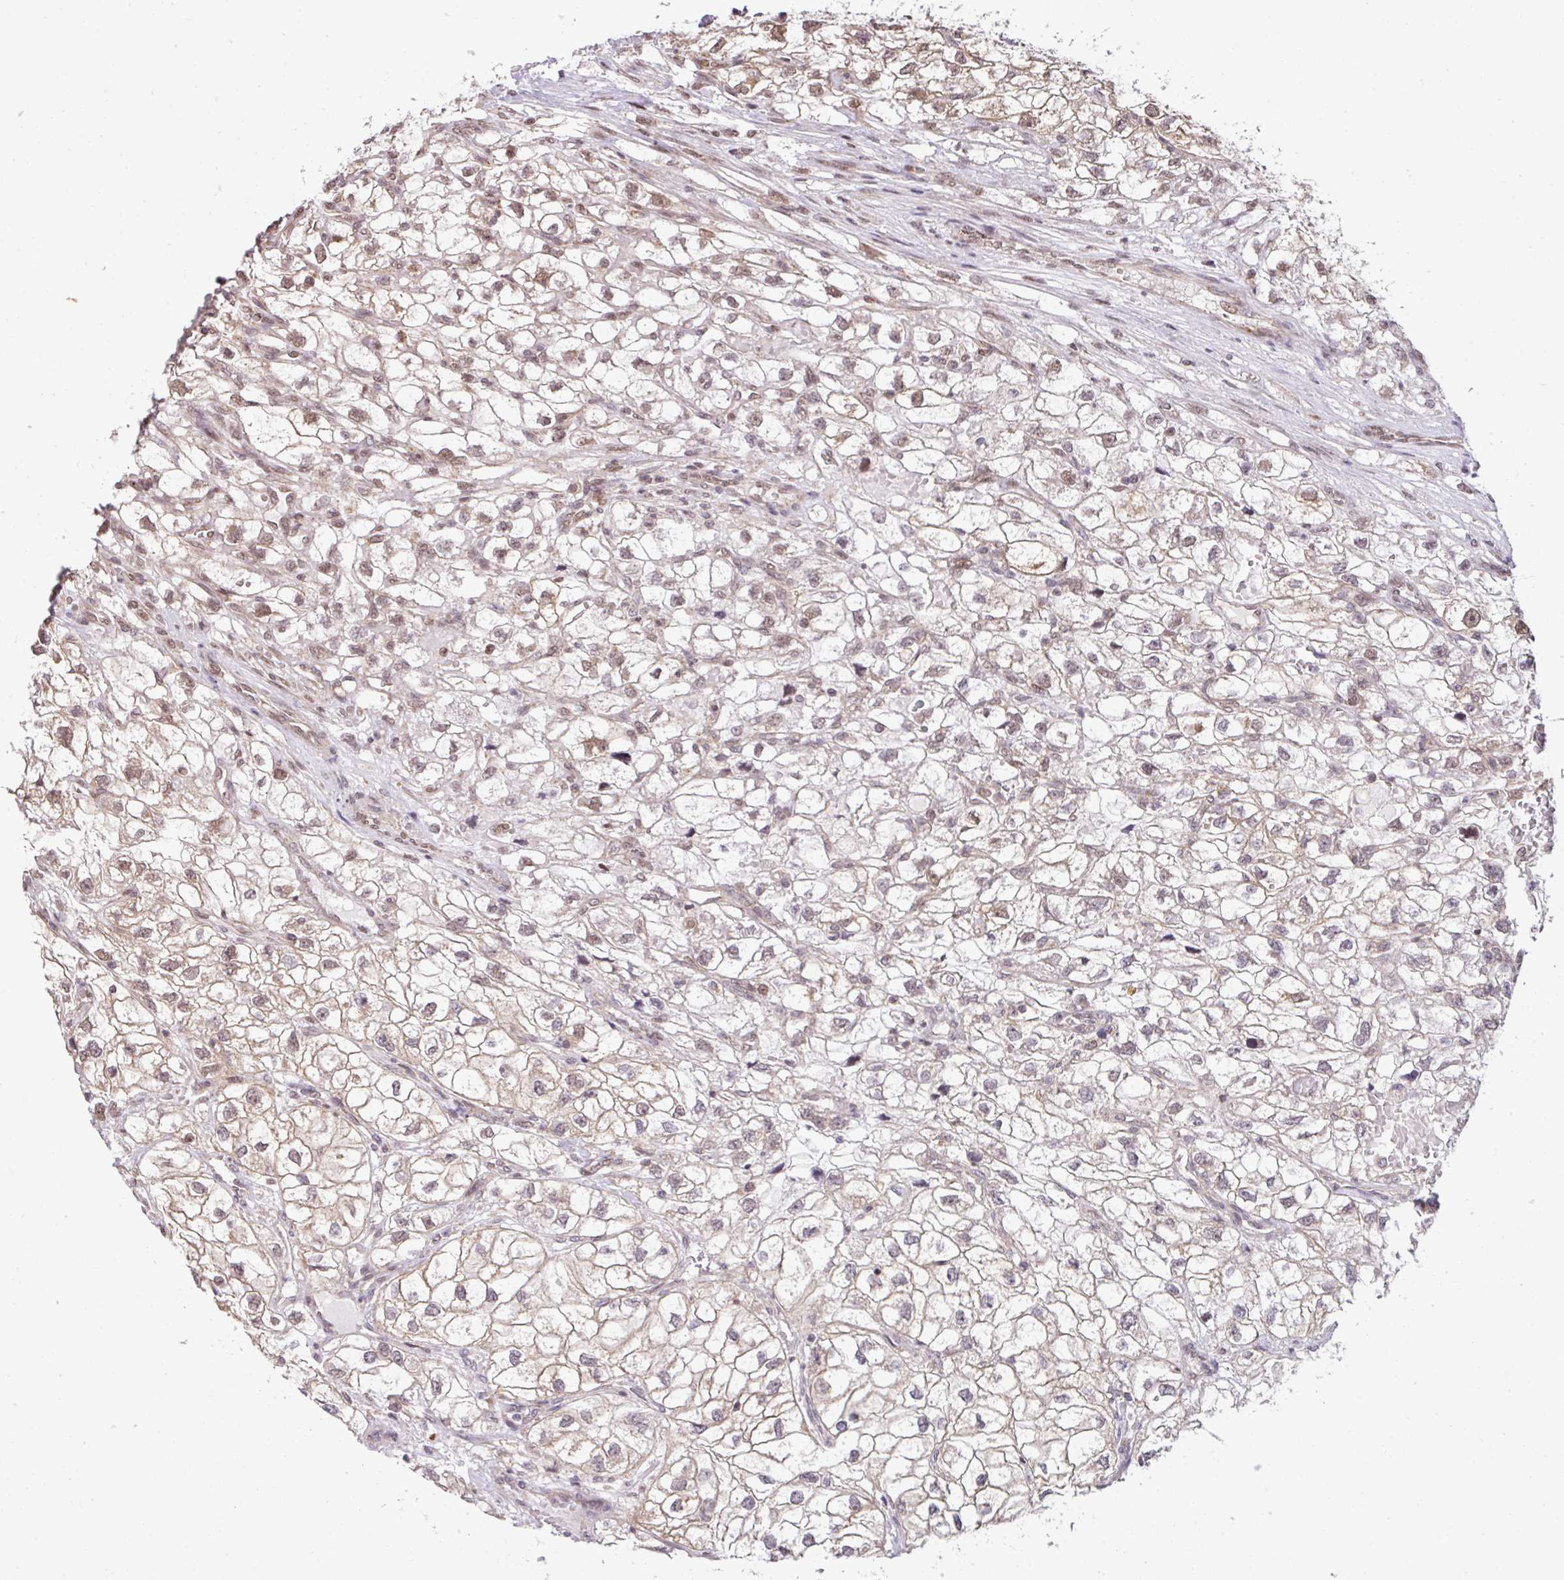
{"staining": {"intensity": "weak", "quantity": "25%-75%", "location": "cytoplasmic/membranous,nuclear"}, "tissue": "renal cancer", "cell_type": "Tumor cells", "image_type": "cancer", "snomed": [{"axis": "morphology", "description": "Adenocarcinoma, NOS"}, {"axis": "topography", "description": "Kidney"}], "caption": "A brown stain shows weak cytoplasmic/membranous and nuclear expression of a protein in renal cancer (adenocarcinoma) tumor cells.", "gene": "PLK1", "patient": {"sex": "male", "age": 59}}